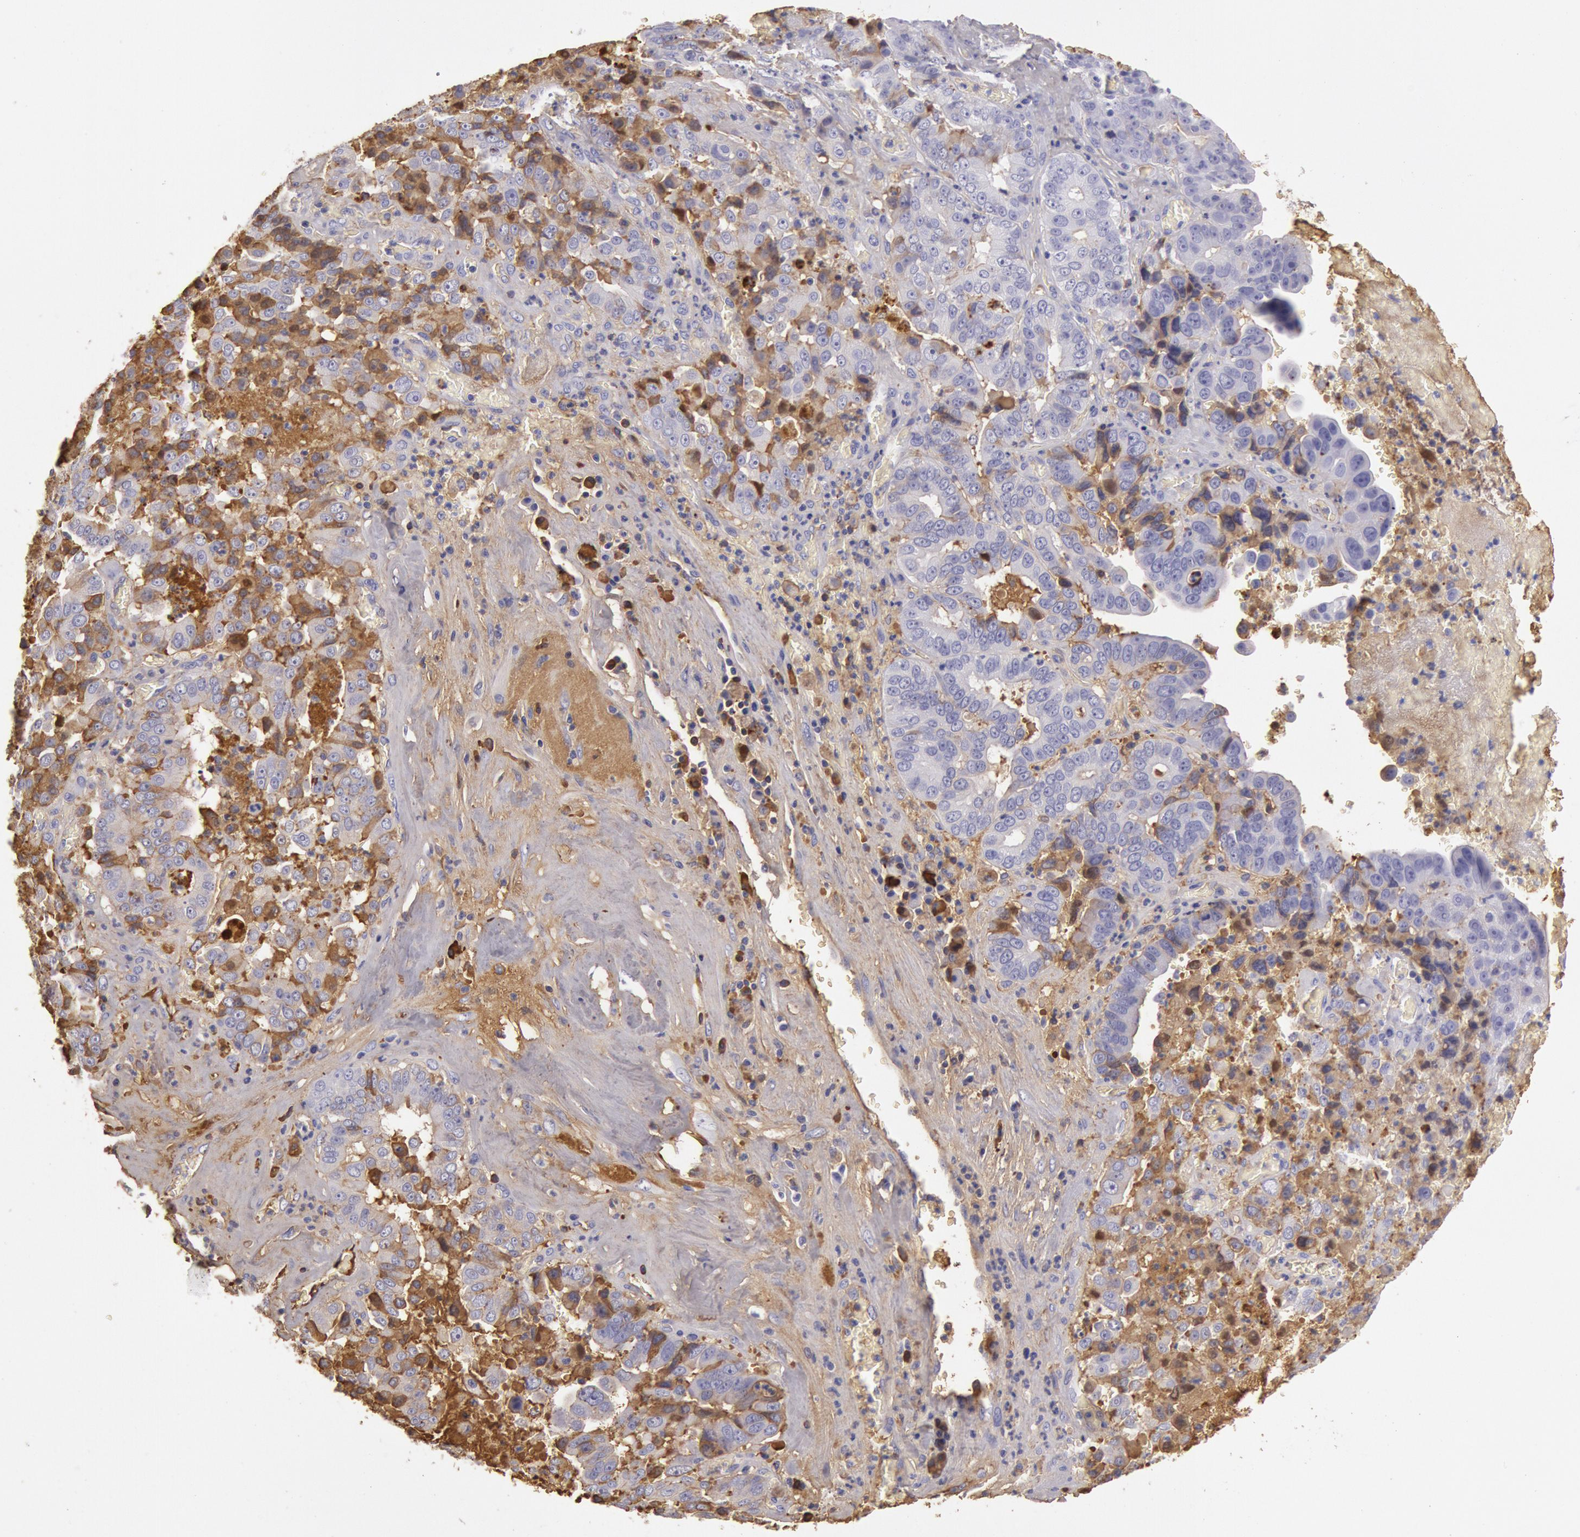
{"staining": {"intensity": "weak", "quantity": "<25%", "location": "cytoplasmic/membranous"}, "tissue": "liver cancer", "cell_type": "Tumor cells", "image_type": "cancer", "snomed": [{"axis": "morphology", "description": "Cholangiocarcinoma"}, {"axis": "topography", "description": "Liver"}], "caption": "Immunohistochemical staining of human liver cancer (cholangiocarcinoma) displays no significant staining in tumor cells.", "gene": "IGHG1", "patient": {"sex": "female", "age": 79}}